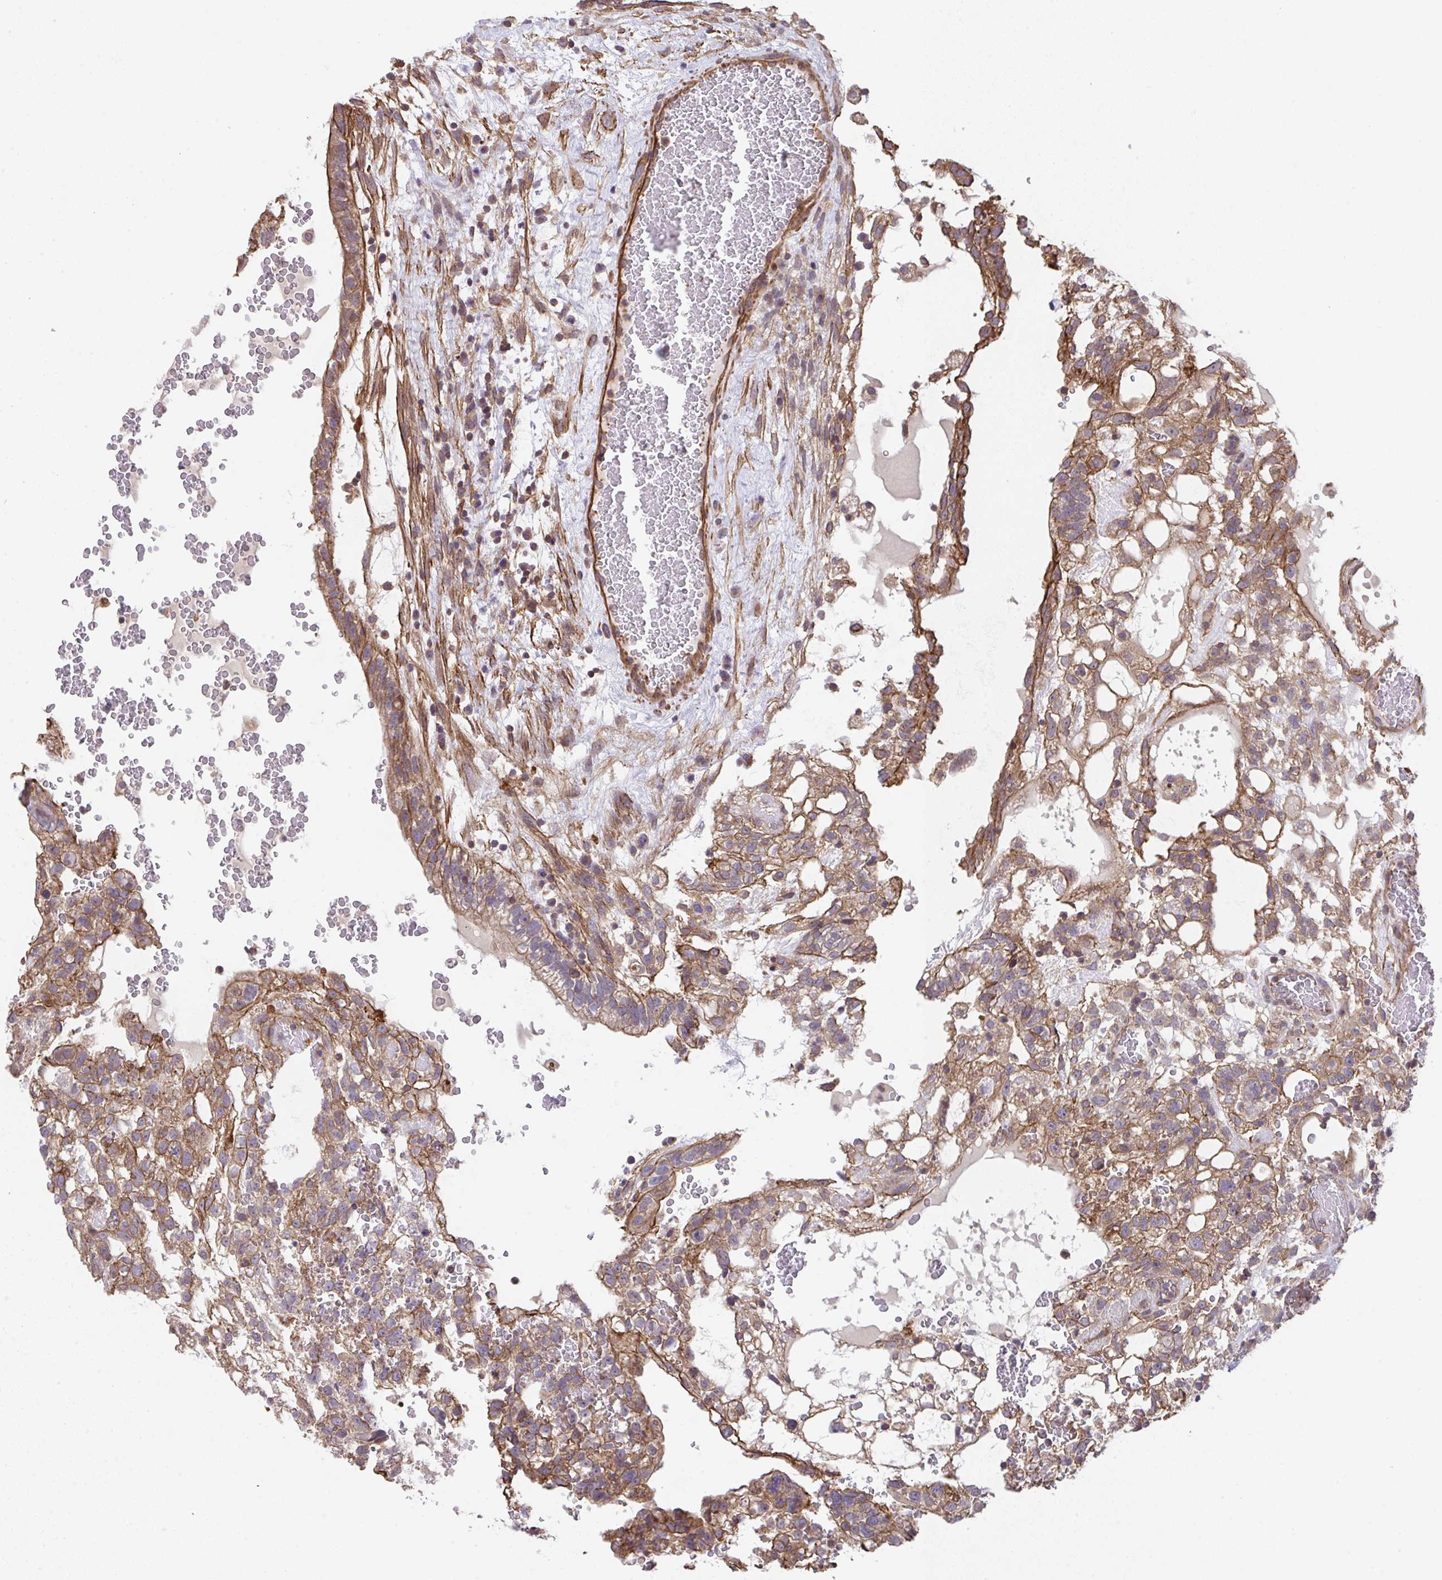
{"staining": {"intensity": "moderate", "quantity": ">75%", "location": "cytoplasmic/membranous"}, "tissue": "testis cancer", "cell_type": "Tumor cells", "image_type": "cancer", "snomed": [{"axis": "morphology", "description": "Normal tissue, NOS"}, {"axis": "morphology", "description": "Carcinoma, Embryonal, NOS"}, {"axis": "topography", "description": "Testis"}], "caption": "Tumor cells show medium levels of moderate cytoplasmic/membranous expression in approximately >75% of cells in human testis cancer (embryonal carcinoma).", "gene": "ZNF696", "patient": {"sex": "male", "age": 32}}